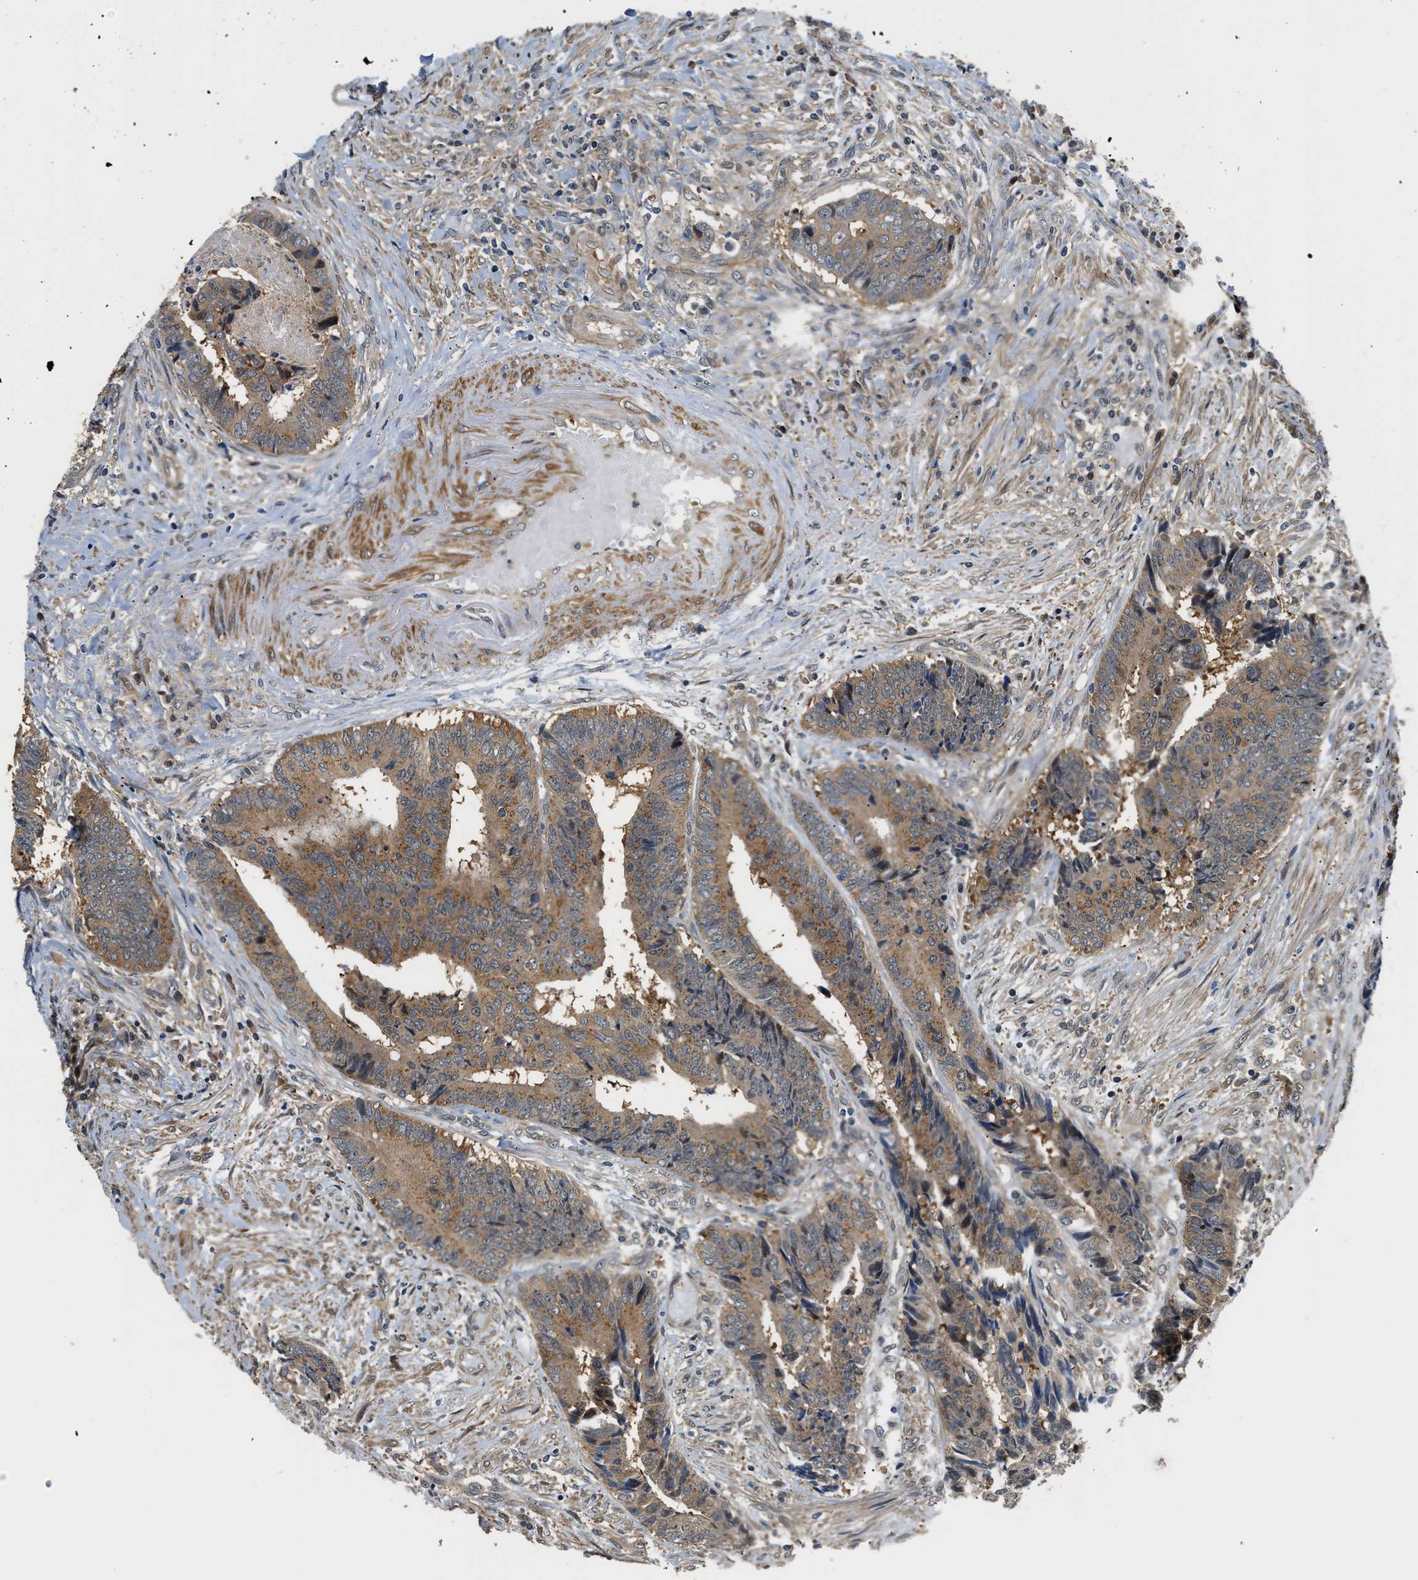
{"staining": {"intensity": "moderate", "quantity": "25%-75%", "location": "cytoplasmic/membranous"}, "tissue": "colorectal cancer", "cell_type": "Tumor cells", "image_type": "cancer", "snomed": [{"axis": "morphology", "description": "Adenocarcinoma, NOS"}, {"axis": "topography", "description": "Rectum"}], "caption": "Tumor cells show moderate cytoplasmic/membranous expression in about 25%-75% of cells in colorectal cancer (adenocarcinoma). (DAB IHC with brightfield microscopy, high magnification).", "gene": "LARP6", "patient": {"sex": "male", "age": 84}}